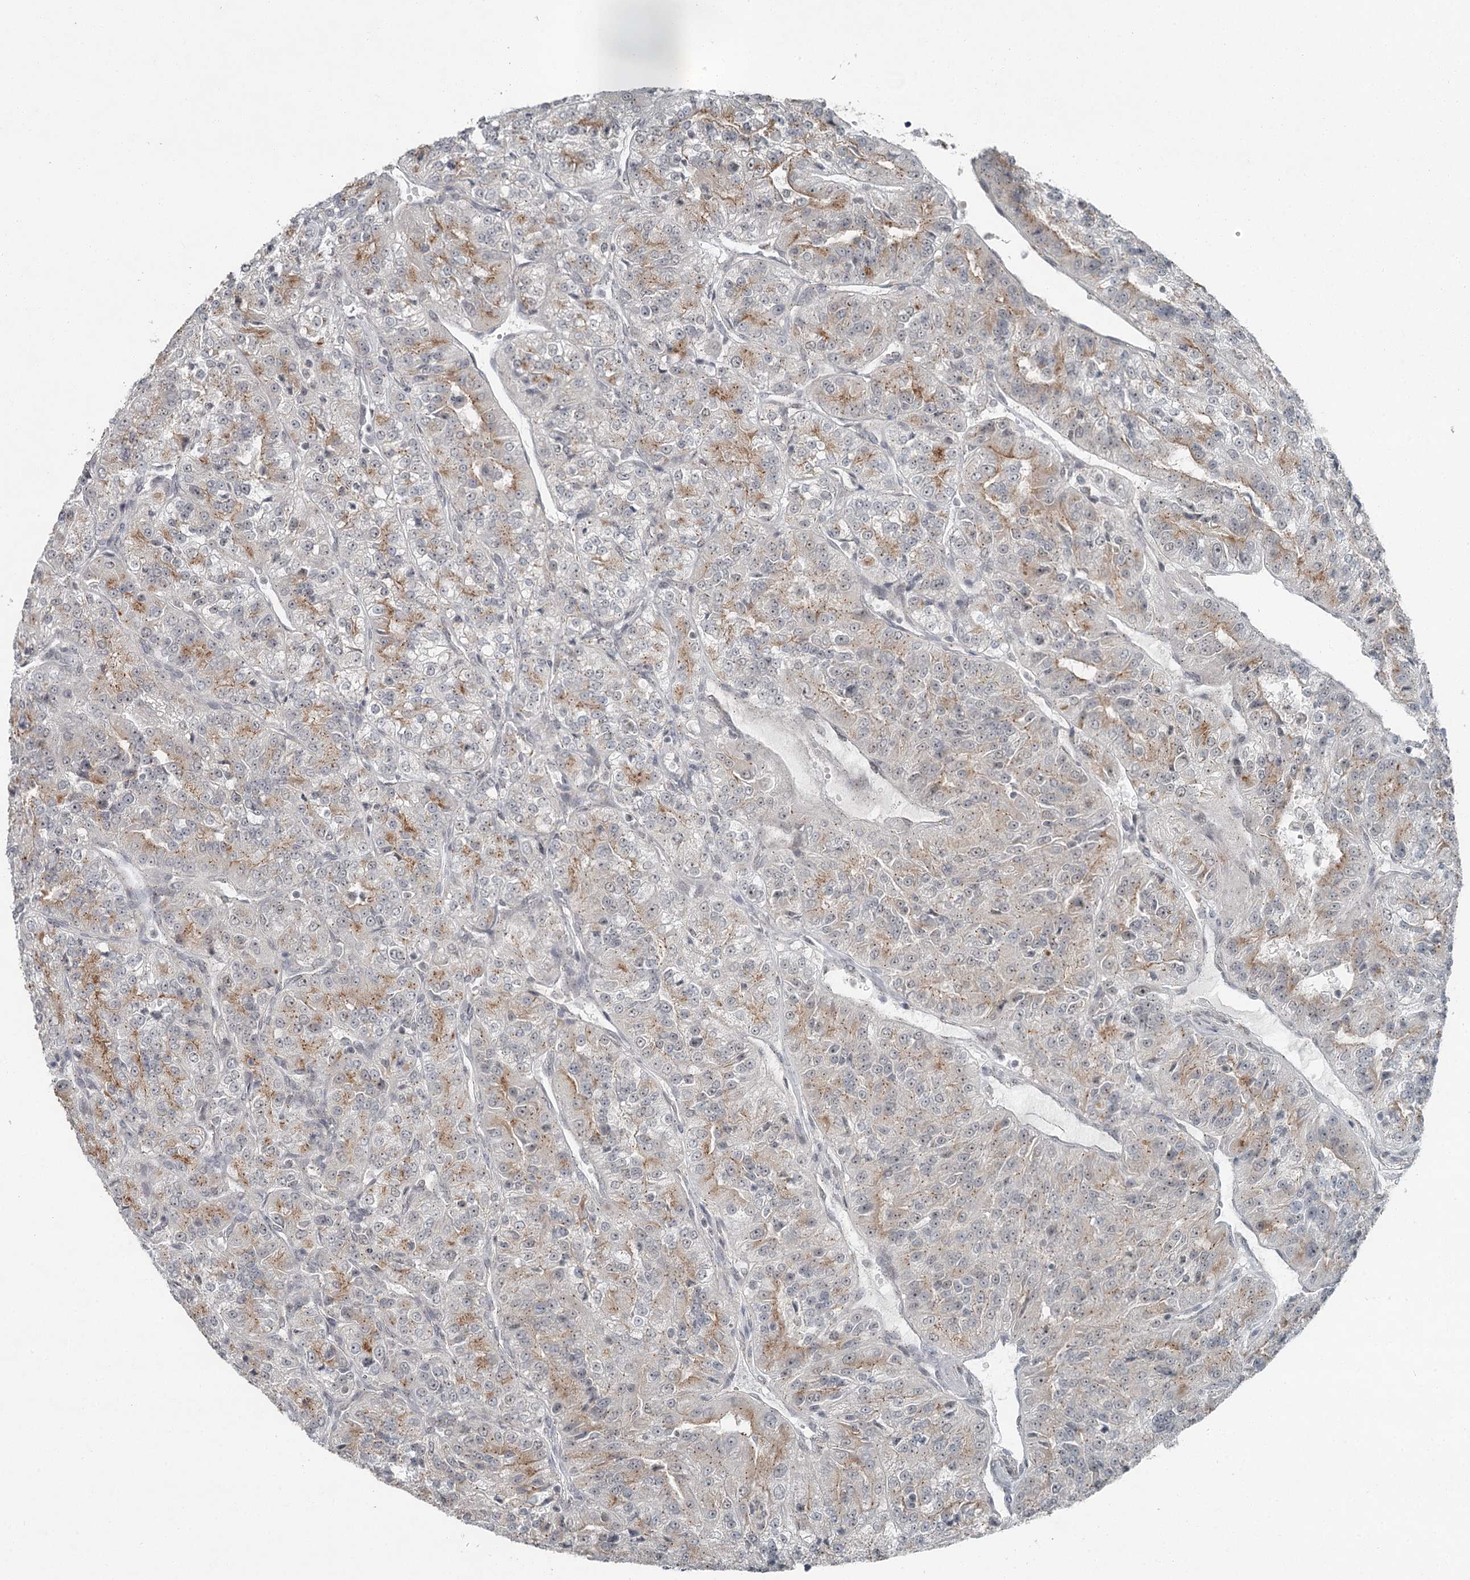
{"staining": {"intensity": "moderate", "quantity": "<25%", "location": "cytoplasmic/membranous"}, "tissue": "renal cancer", "cell_type": "Tumor cells", "image_type": "cancer", "snomed": [{"axis": "morphology", "description": "Adenocarcinoma, NOS"}, {"axis": "topography", "description": "Kidney"}], "caption": "Immunohistochemical staining of adenocarcinoma (renal) reveals moderate cytoplasmic/membranous protein positivity in approximately <25% of tumor cells. (brown staining indicates protein expression, while blue staining denotes nuclei).", "gene": "EXOSC1", "patient": {"sex": "female", "age": 63}}